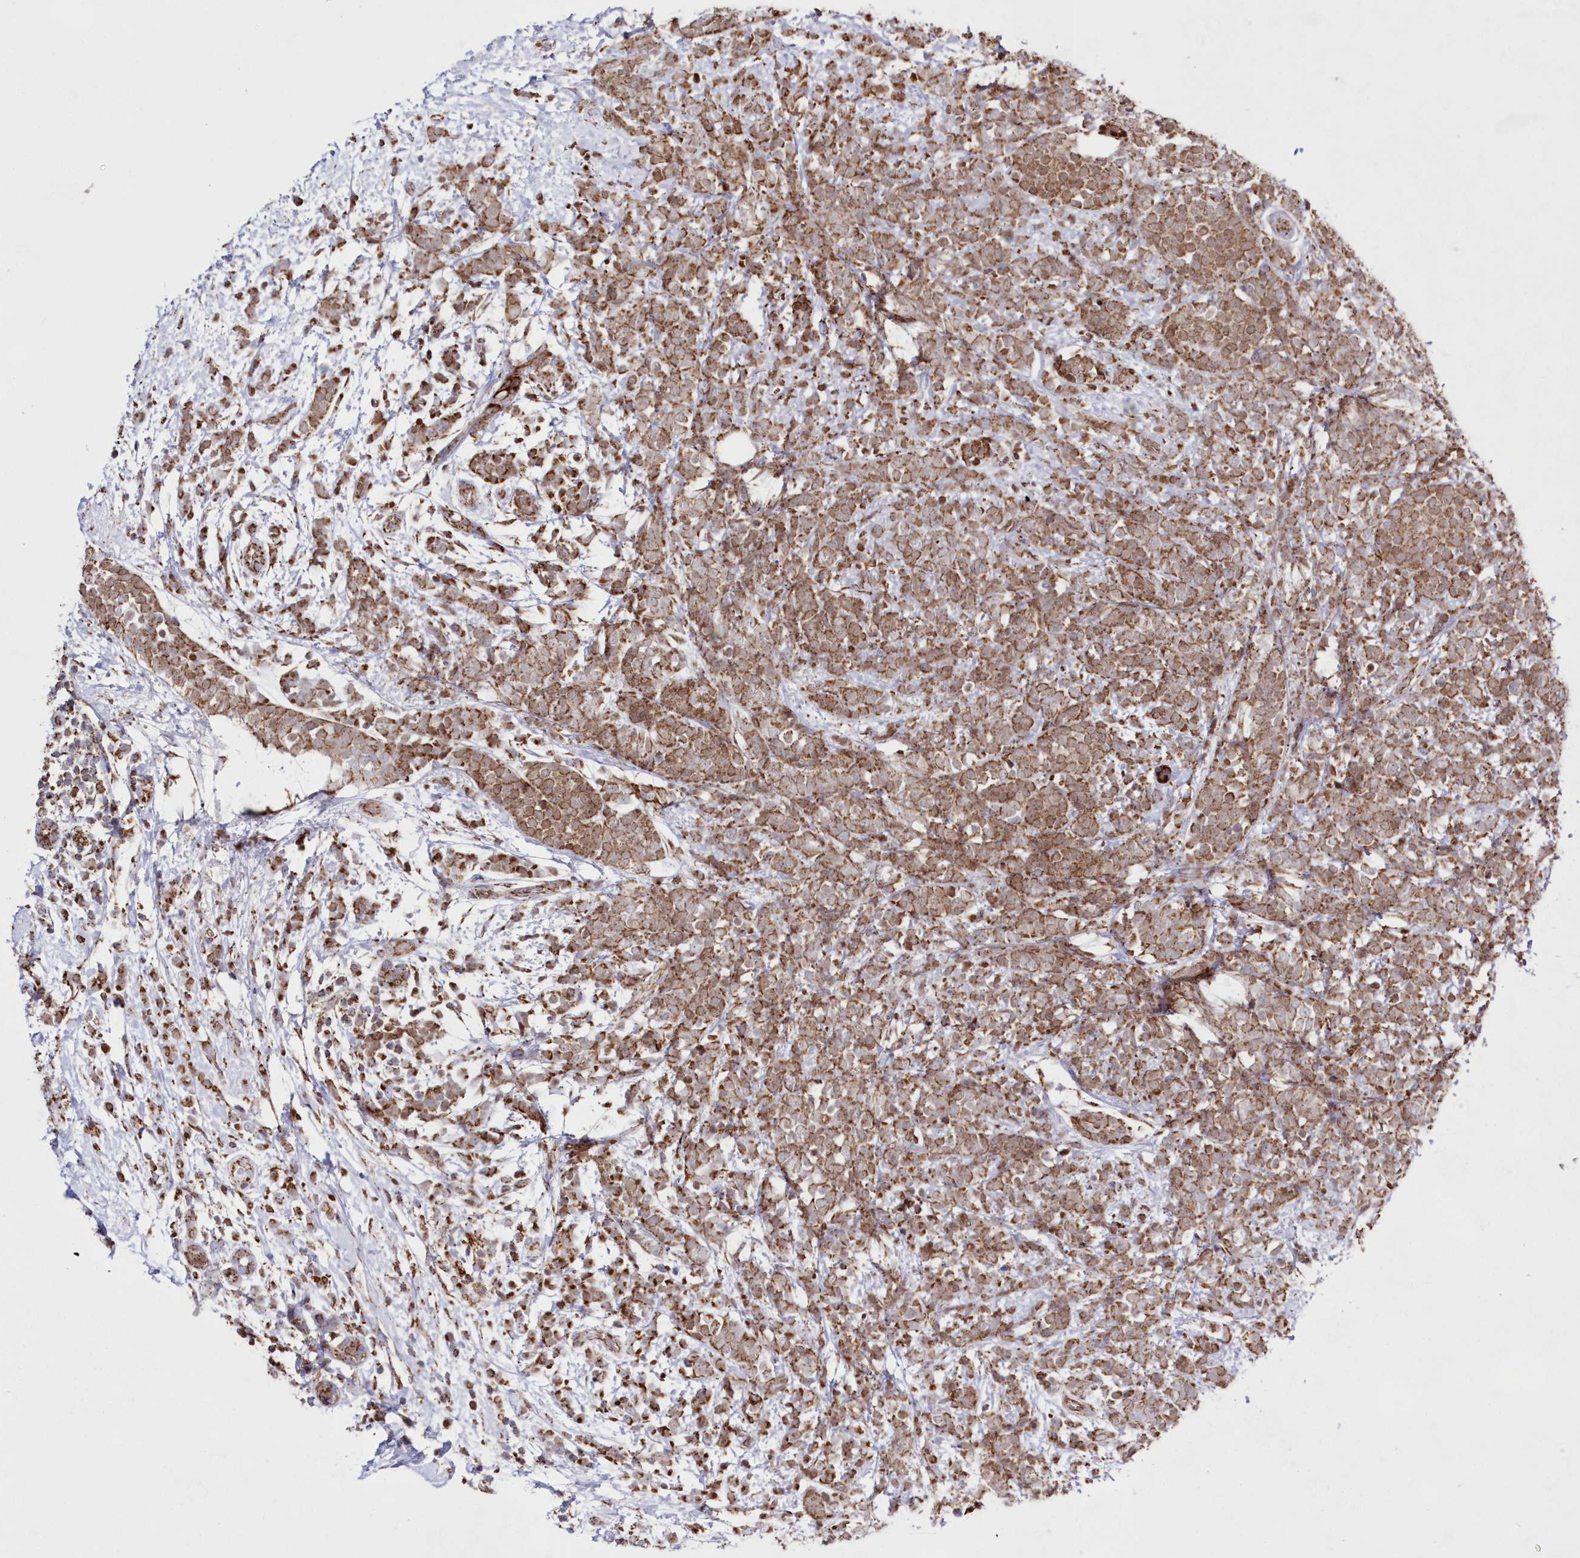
{"staining": {"intensity": "moderate", "quantity": ">75%", "location": "cytoplasmic/membranous"}, "tissue": "breast cancer", "cell_type": "Tumor cells", "image_type": "cancer", "snomed": [{"axis": "morphology", "description": "Lobular carcinoma"}, {"axis": "topography", "description": "Breast"}], "caption": "This is a micrograph of IHC staining of lobular carcinoma (breast), which shows moderate staining in the cytoplasmic/membranous of tumor cells.", "gene": "HADHB", "patient": {"sex": "female", "age": 58}}